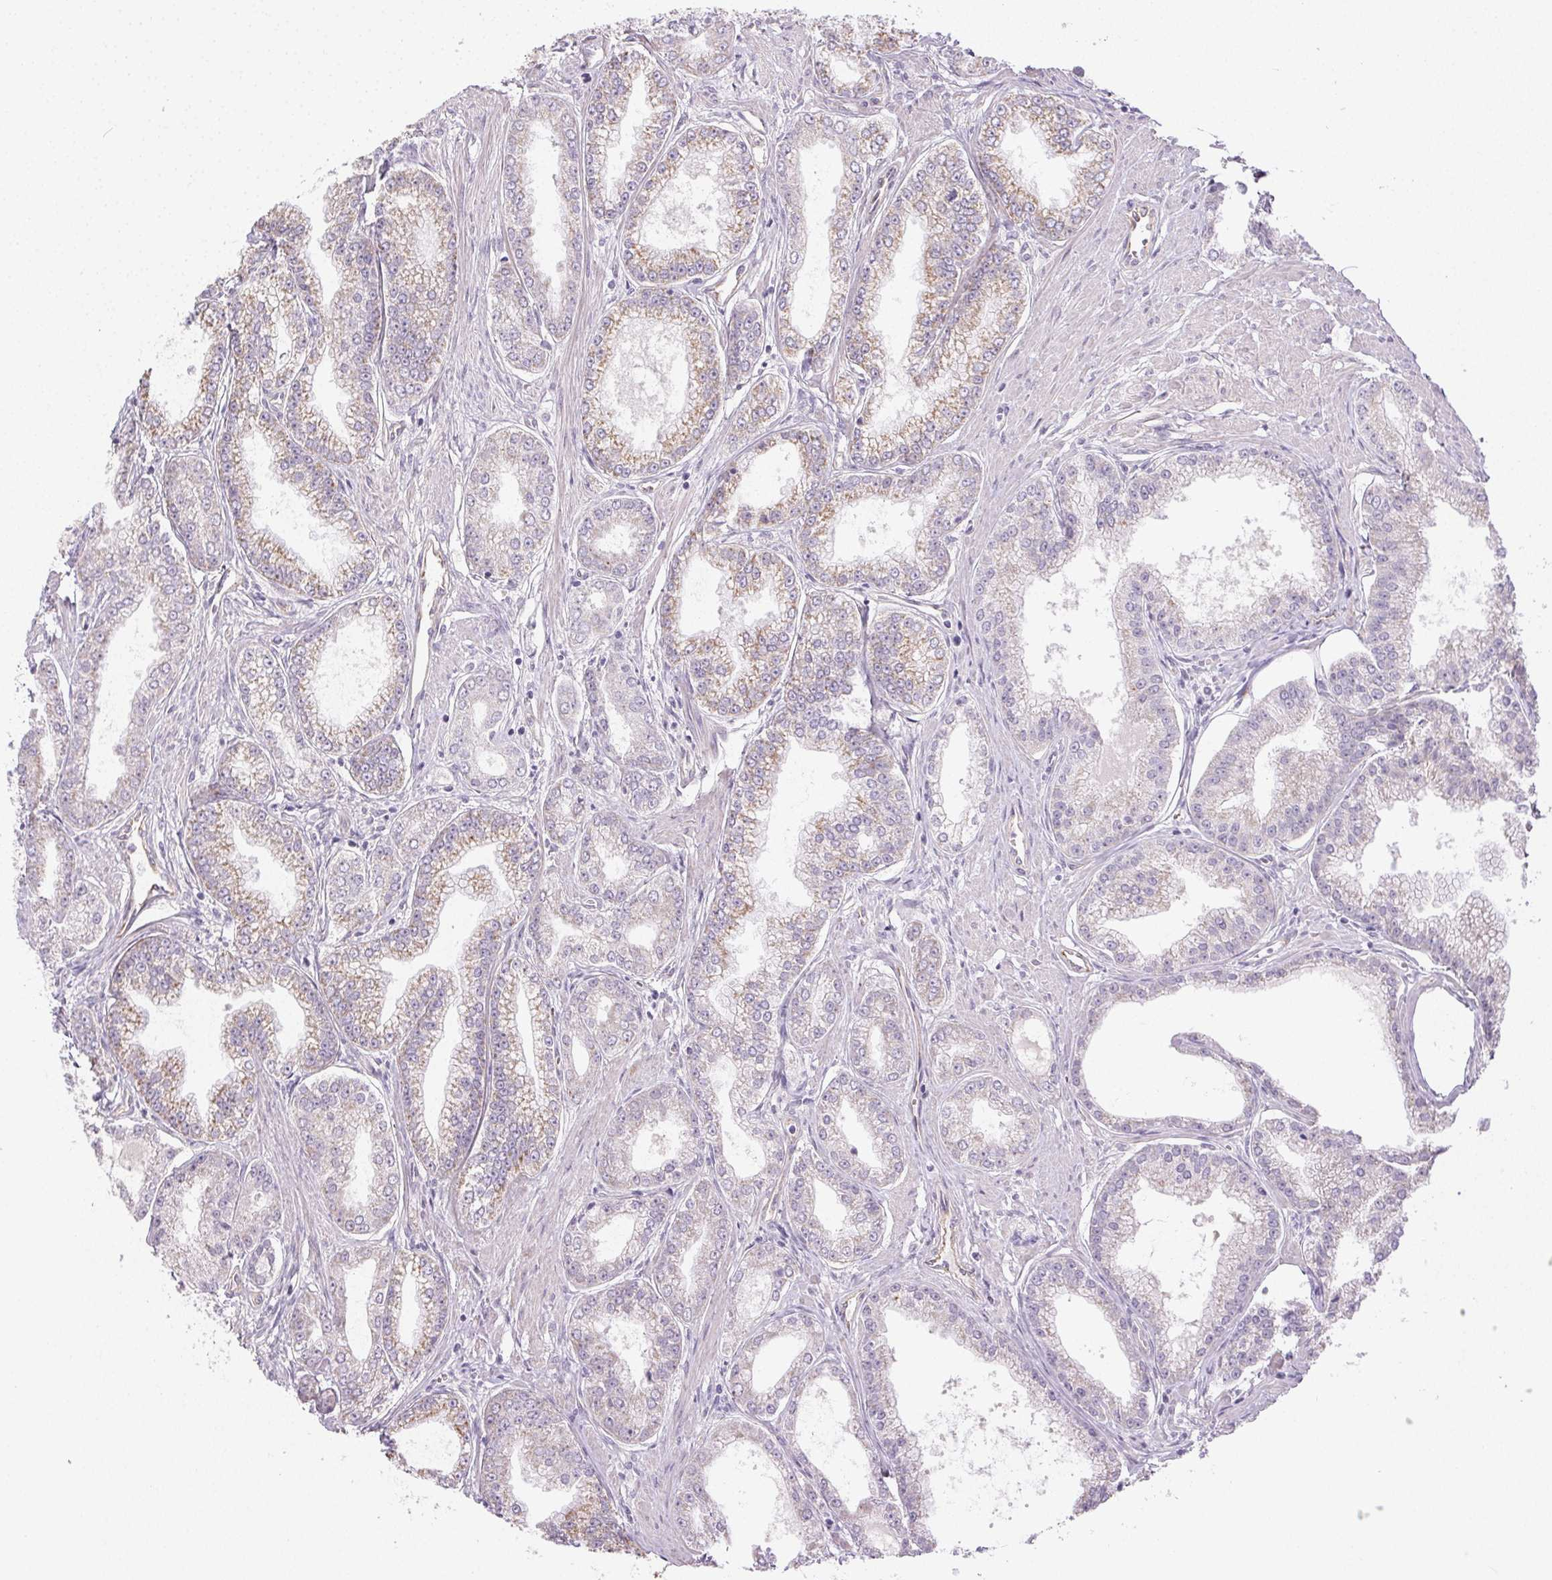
{"staining": {"intensity": "weak", "quantity": "25%-75%", "location": "cytoplasmic/membranous"}, "tissue": "prostate cancer", "cell_type": "Tumor cells", "image_type": "cancer", "snomed": [{"axis": "morphology", "description": "Adenocarcinoma, NOS"}, {"axis": "topography", "description": "Prostate"}], "caption": "Immunohistochemistry (DAB (3,3'-diaminobenzidine)) staining of human adenocarcinoma (prostate) reveals weak cytoplasmic/membranous protein staining in about 25%-75% of tumor cells.", "gene": "SMYD1", "patient": {"sex": "male", "age": 71}}